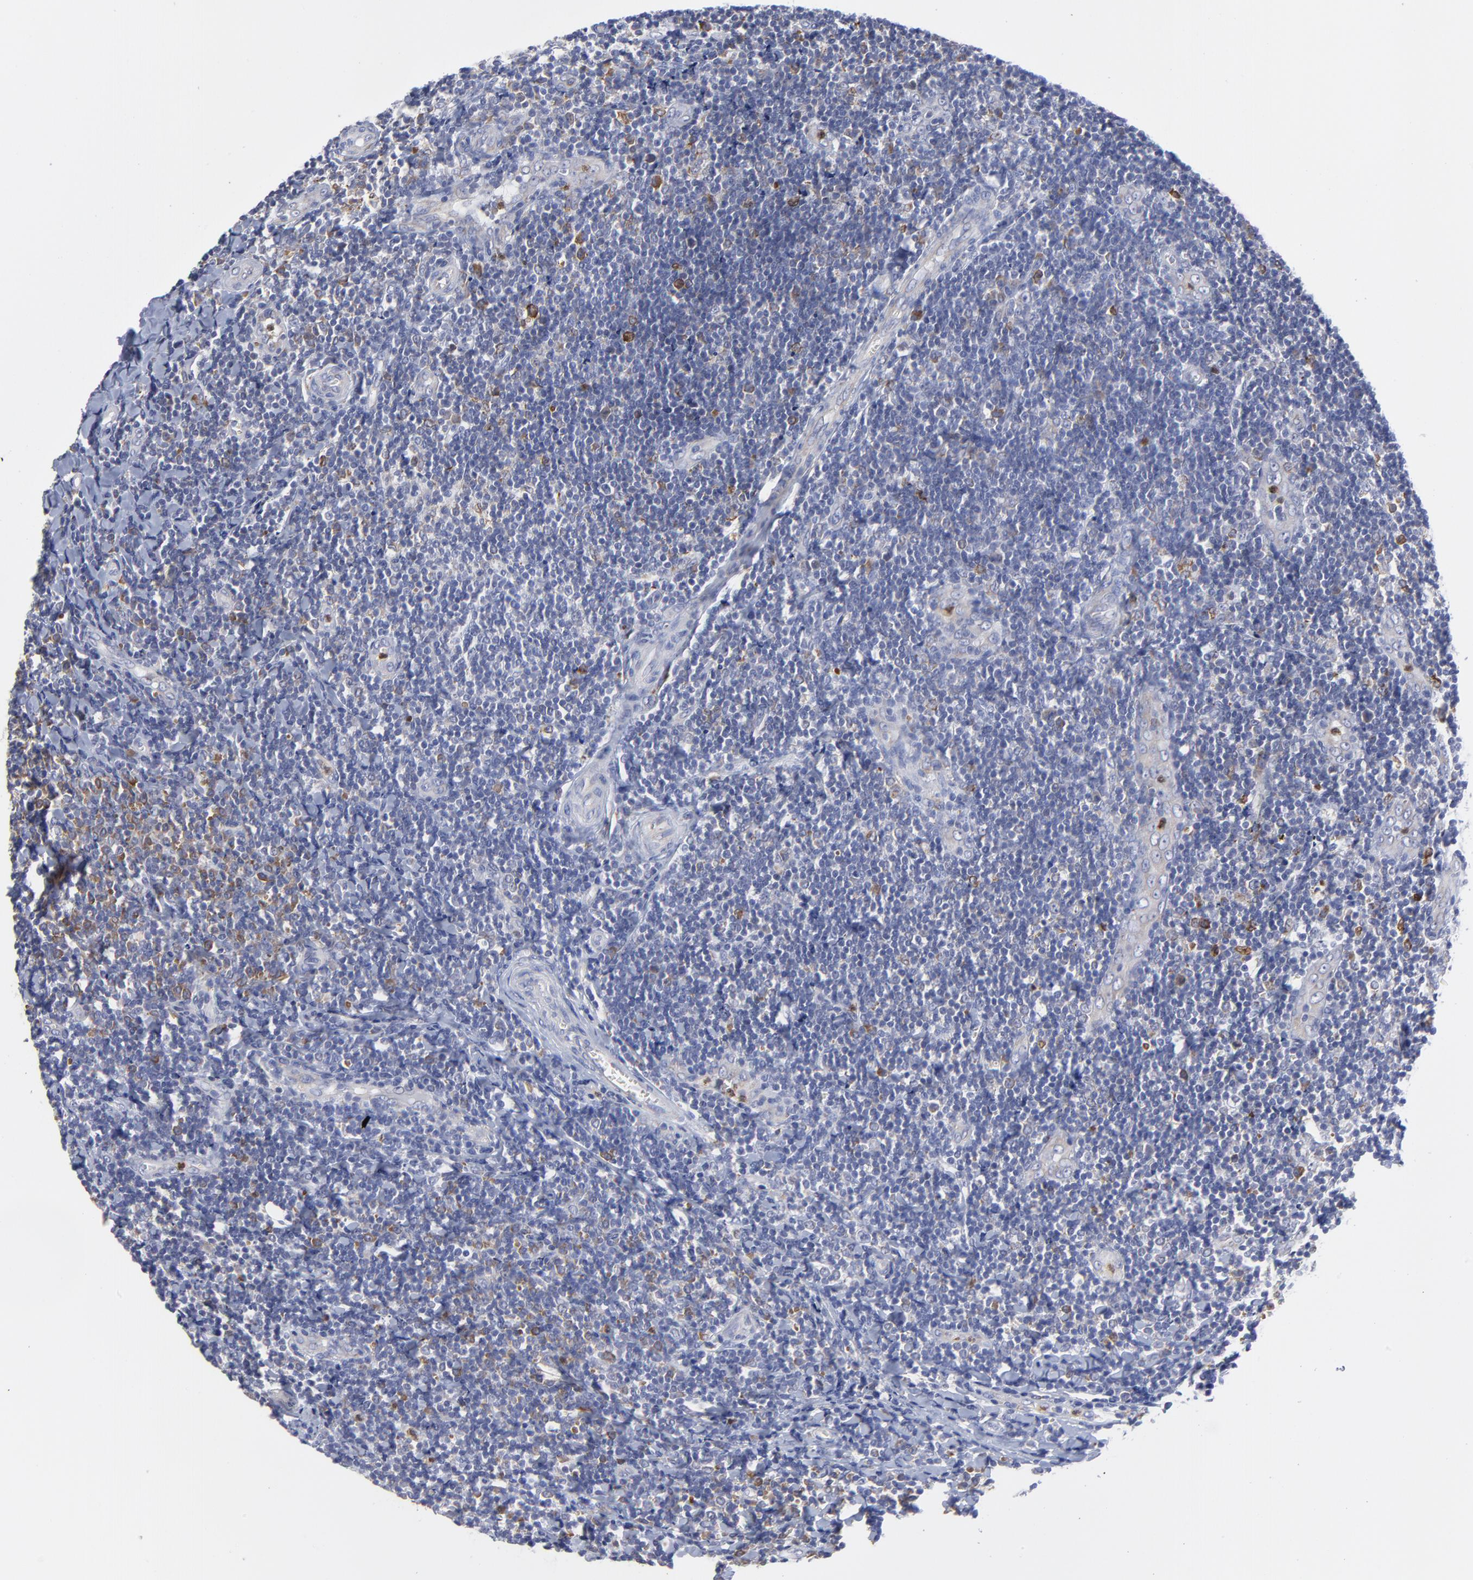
{"staining": {"intensity": "moderate", "quantity": "<25%", "location": "cytoplasmic/membranous"}, "tissue": "tonsil", "cell_type": "Germinal center cells", "image_type": "normal", "snomed": [{"axis": "morphology", "description": "Normal tissue, NOS"}, {"axis": "topography", "description": "Tonsil"}], "caption": "Moderate cytoplasmic/membranous positivity for a protein is seen in about <25% of germinal center cells of benign tonsil using immunohistochemistry (IHC).", "gene": "MOSPD2", "patient": {"sex": "male", "age": 20}}